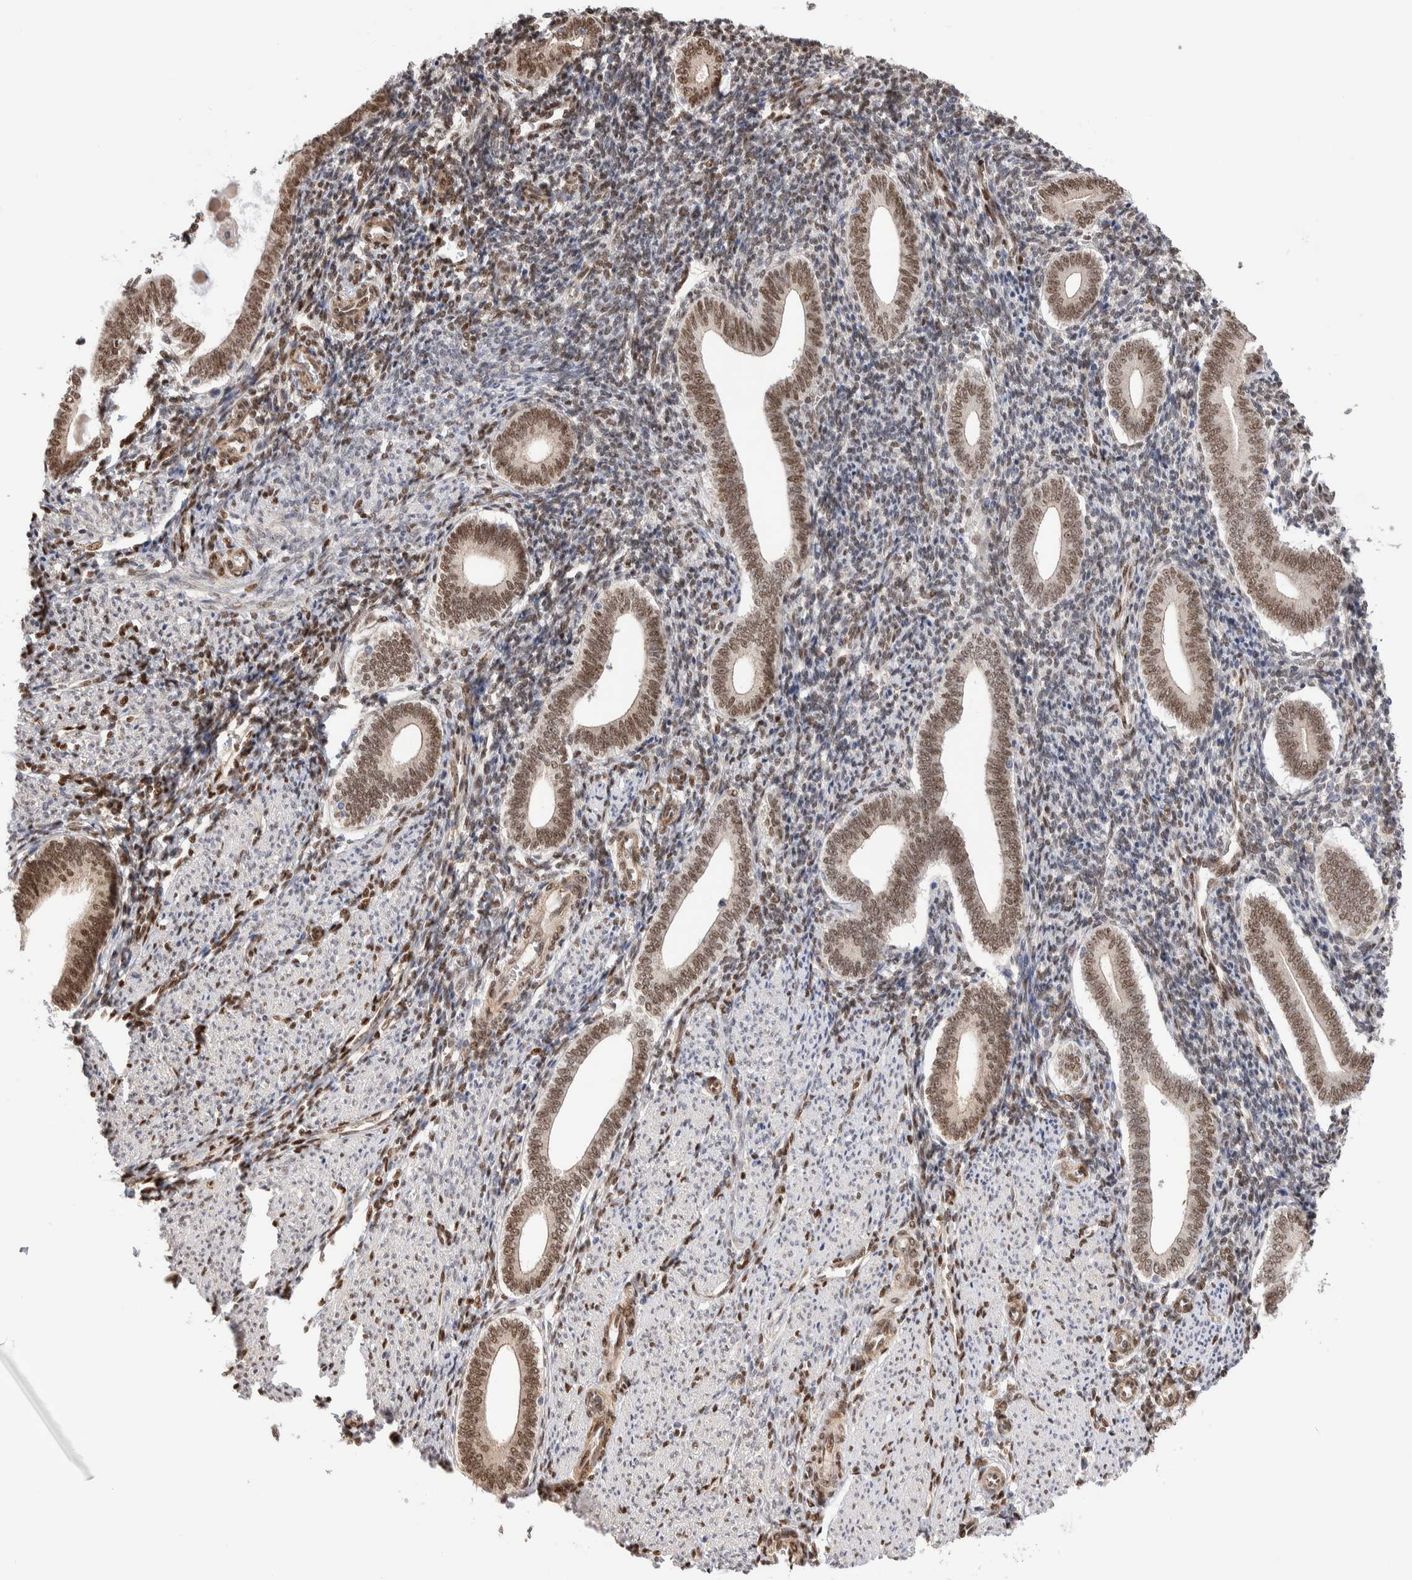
{"staining": {"intensity": "moderate", "quantity": "25%-75%", "location": "nuclear"}, "tissue": "endometrium", "cell_type": "Cells in endometrial stroma", "image_type": "normal", "snomed": [{"axis": "morphology", "description": "Normal tissue, NOS"}, {"axis": "topography", "description": "Uterus"}, {"axis": "topography", "description": "Endometrium"}], "caption": "IHC micrograph of benign endometrium: human endometrium stained using immunohistochemistry reveals medium levels of moderate protein expression localized specifically in the nuclear of cells in endometrial stroma, appearing as a nuclear brown color.", "gene": "NSMAF", "patient": {"sex": "female", "age": 33}}